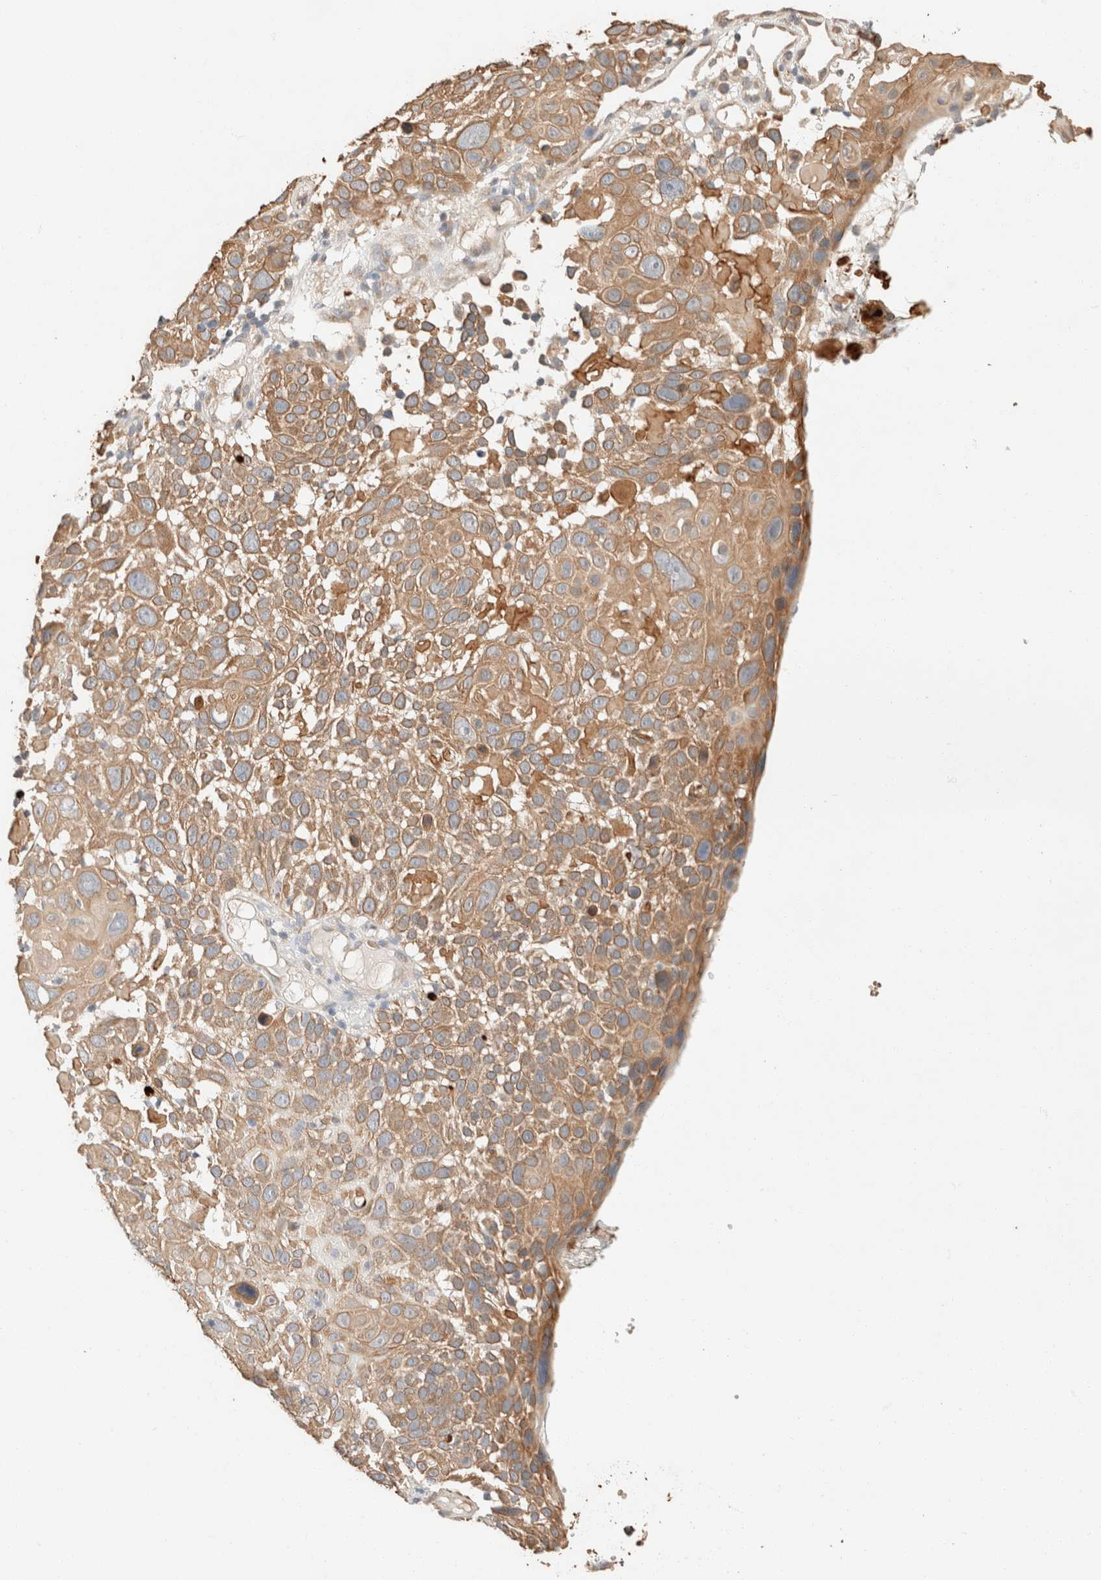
{"staining": {"intensity": "moderate", "quantity": ">75%", "location": "cytoplasmic/membranous"}, "tissue": "cervical cancer", "cell_type": "Tumor cells", "image_type": "cancer", "snomed": [{"axis": "morphology", "description": "Squamous cell carcinoma, NOS"}, {"axis": "topography", "description": "Cervix"}], "caption": "Human squamous cell carcinoma (cervical) stained for a protein (brown) exhibits moderate cytoplasmic/membranous positive staining in approximately >75% of tumor cells.", "gene": "TUBD1", "patient": {"sex": "female", "age": 74}}